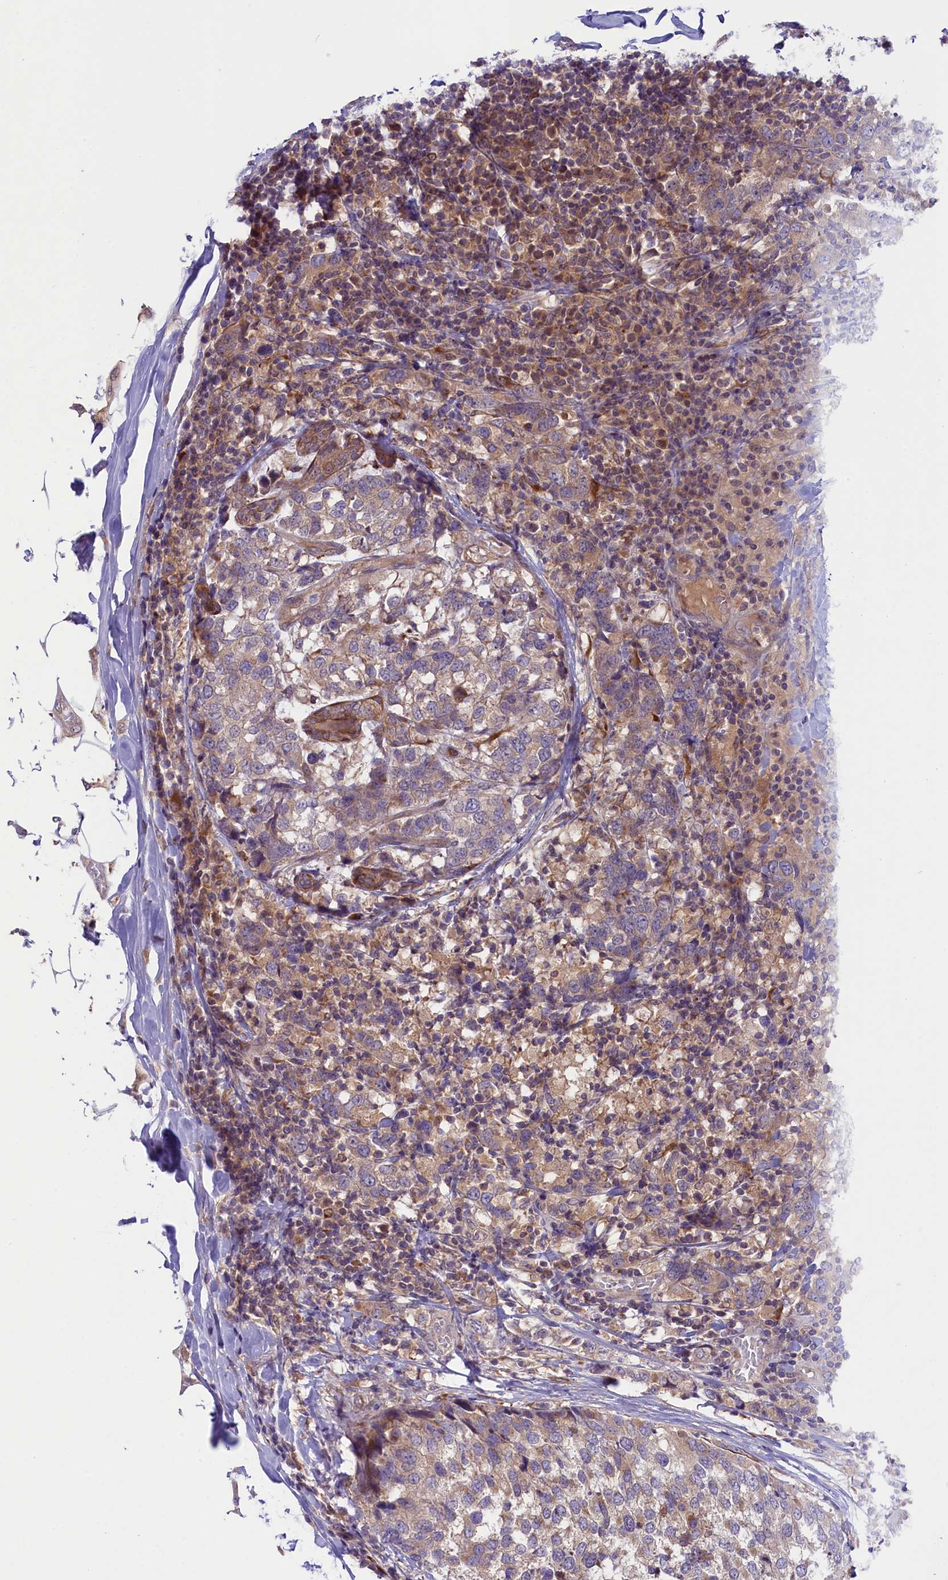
{"staining": {"intensity": "weak", "quantity": "<25%", "location": "cytoplasmic/membranous"}, "tissue": "breast cancer", "cell_type": "Tumor cells", "image_type": "cancer", "snomed": [{"axis": "morphology", "description": "Lobular carcinoma"}, {"axis": "topography", "description": "Breast"}], "caption": "Immunohistochemistry (IHC) of lobular carcinoma (breast) displays no staining in tumor cells.", "gene": "COG8", "patient": {"sex": "female", "age": 59}}